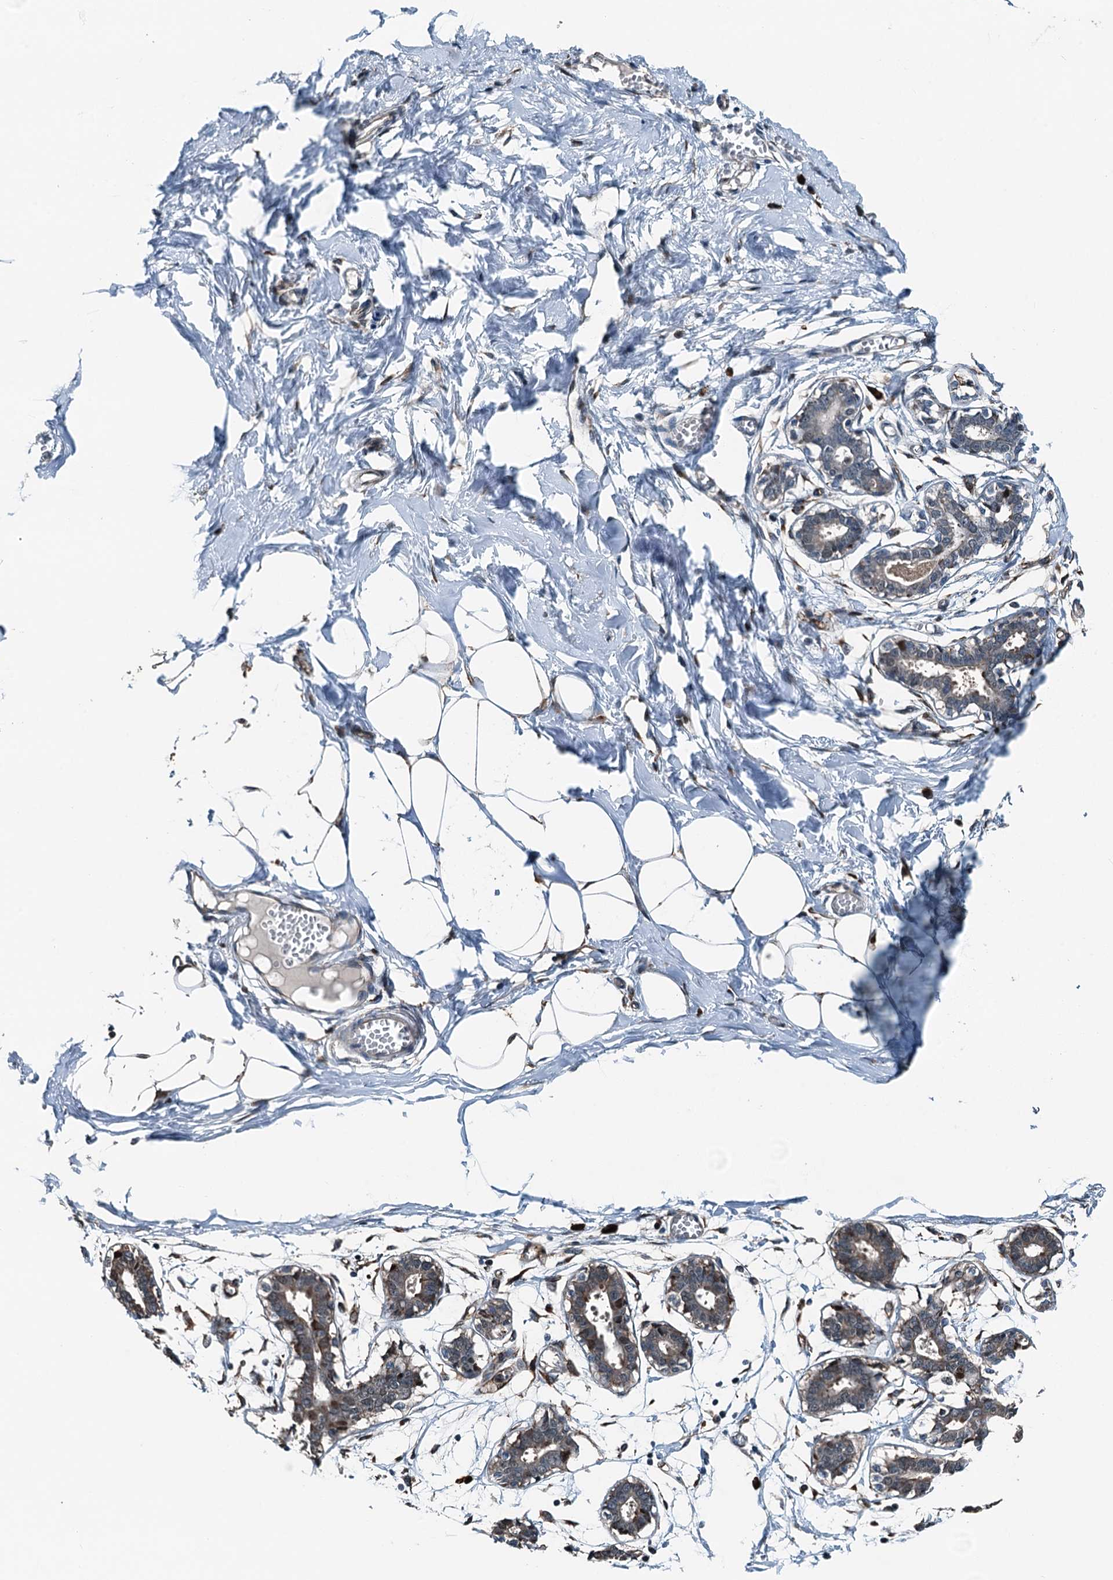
{"staining": {"intensity": "moderate", "quantity": "<25%", "location": "cytoplasmic/membranous"}, "tissue": "breast", "cell_type": "Adipocytes", "image_type": "normal", "snomed": [{"axis": "morphology", "description": "Normal tissue, NOS"}, {"axis": "topography", "description": "Breast"}], "caption": "Breast was stained to show a protein in brown. There is low levels of moderate cytoplasmic/membranous expression in approximately <25% of adipocytes.", "gene": "TAMALIN", "patient": {"sex": "female", "age": 27}}